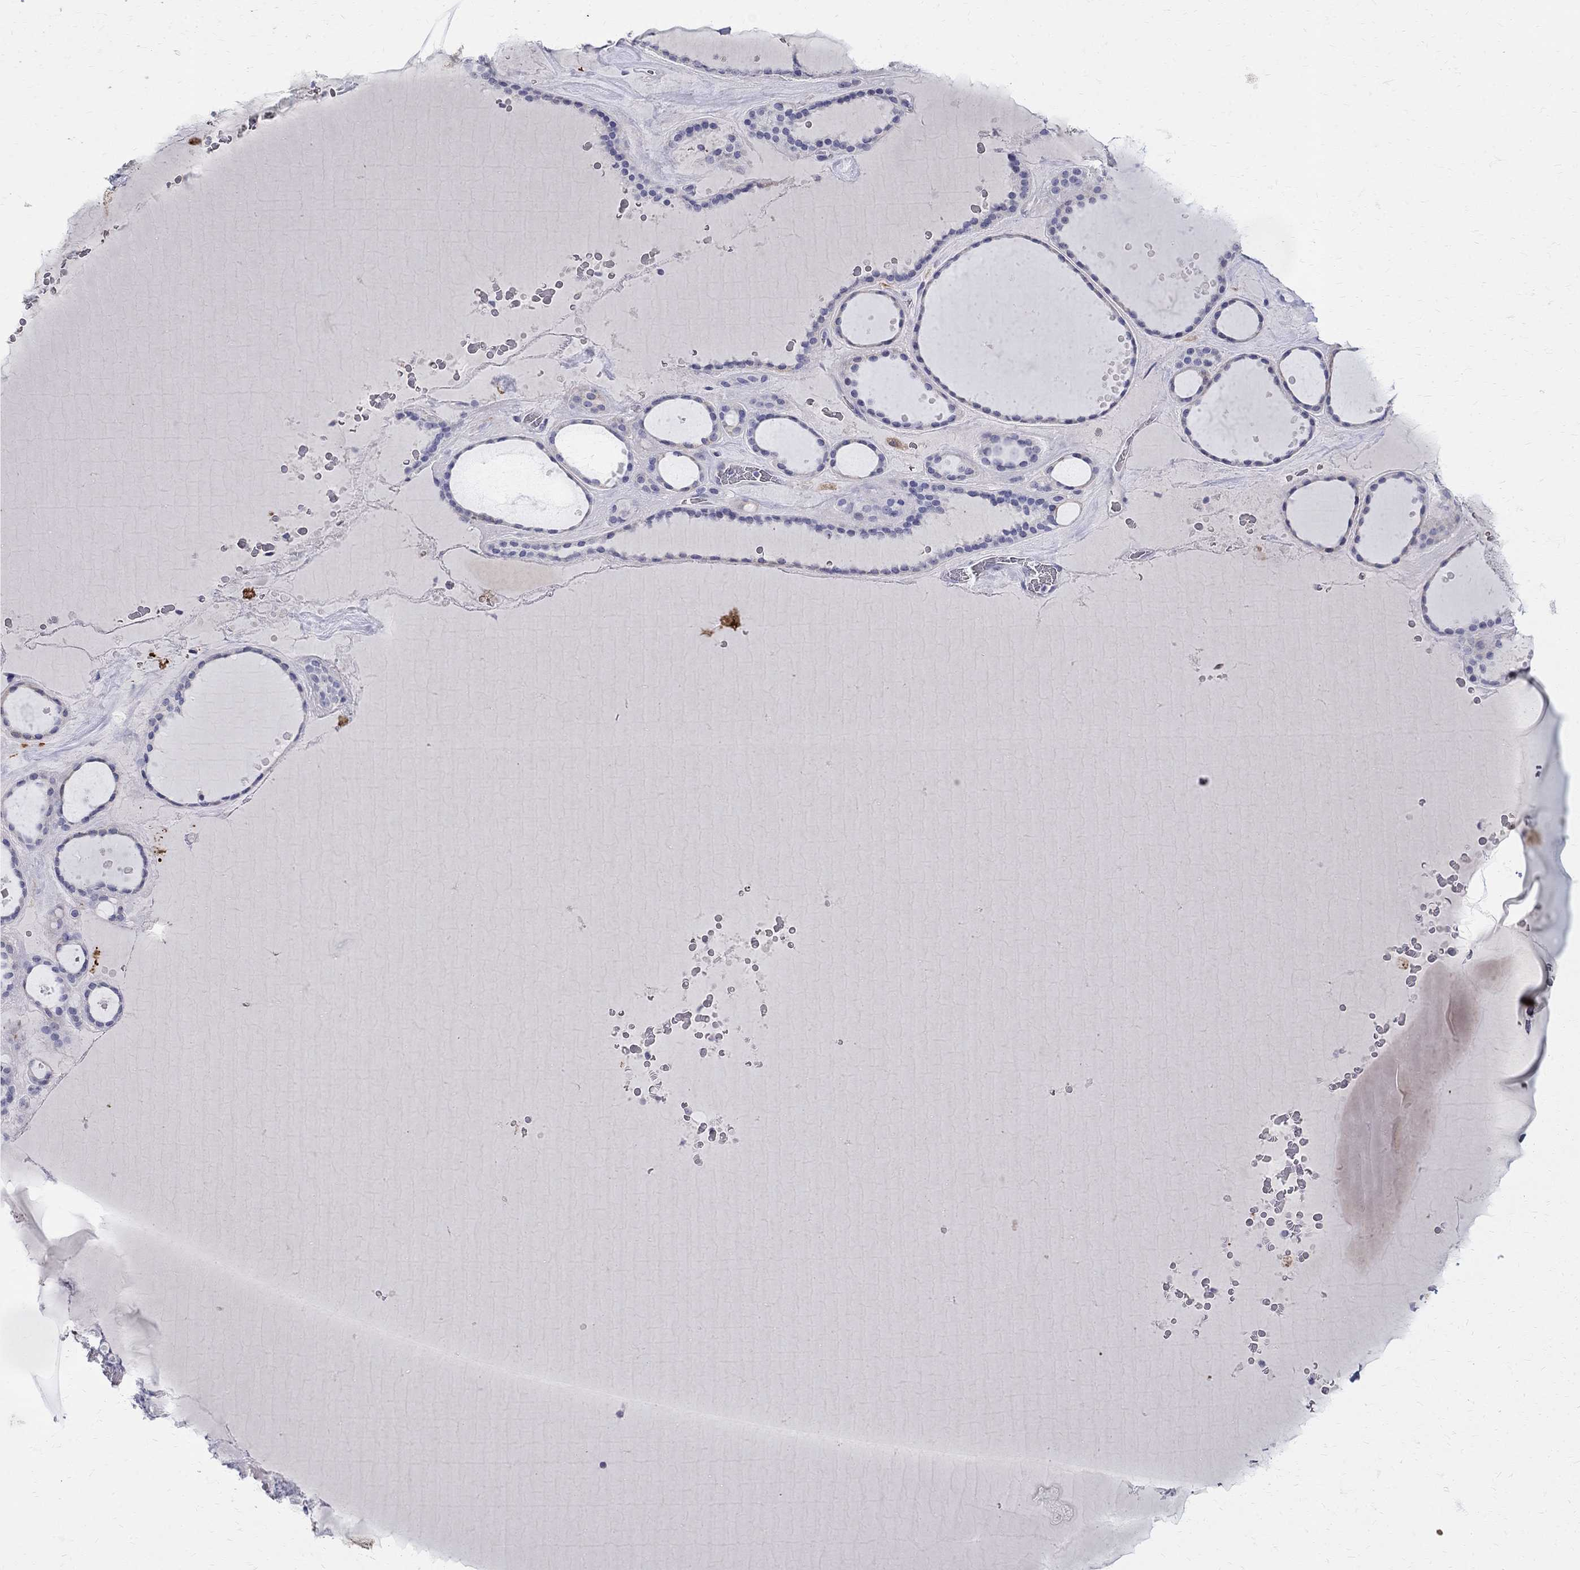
{"staining": {"intensity": "negative", "quantity": "none", "location": "none"}, "tissue": "thyroid gland", "cell_type": "Glandular cells", "image_type": "normal", "snomed": [{"axis": "morphology", "description": "Normal tissue, NOS"}, {"axis": "topography", "description": "Thyroid gland"}], "caption": "The immunohistochemistry (IHC) image has no significant positivity in glandular cells of thyroid gland.", "gene": "AGER", "patient": {"sex": "male", "age": 63}}